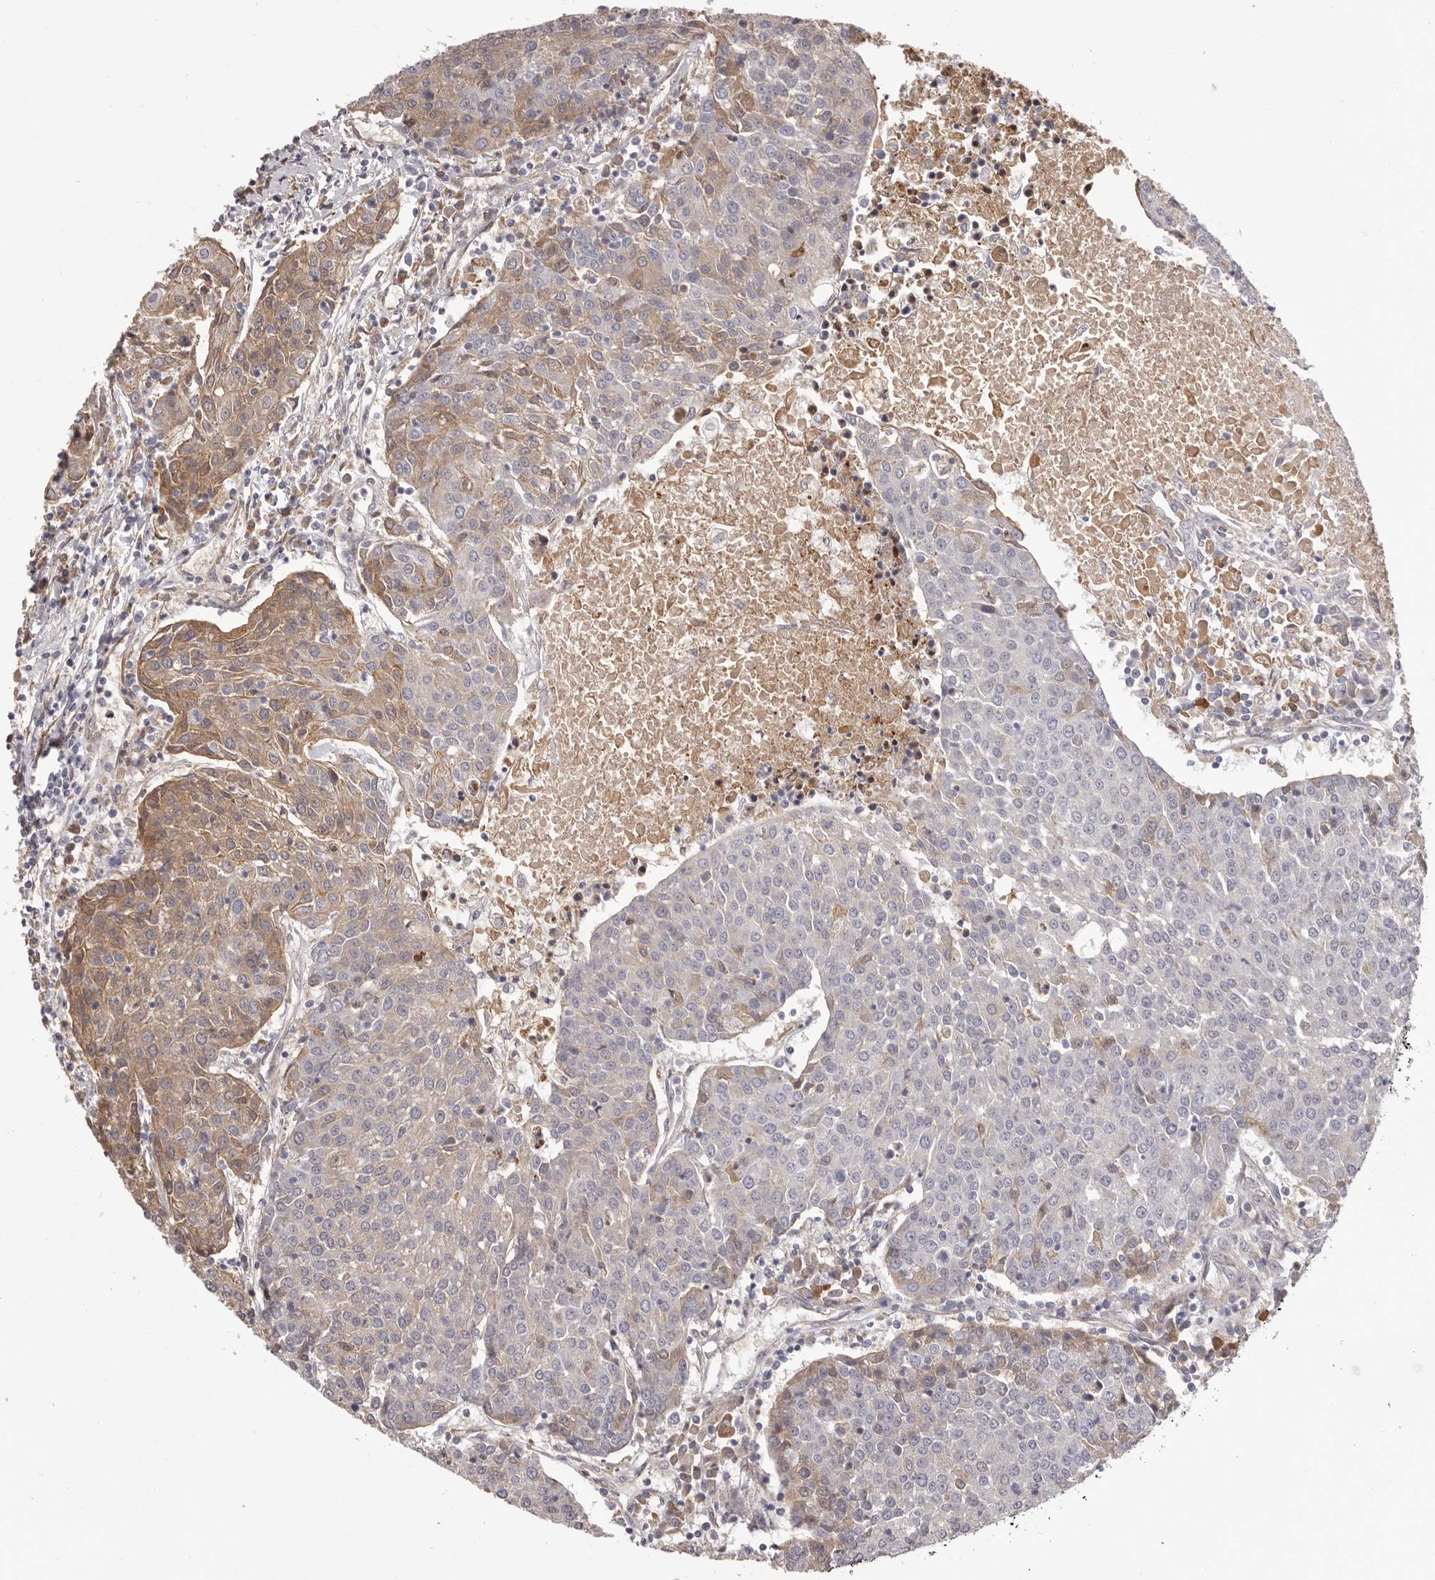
{"staining": {"intensity": "moderate", "quantity": "<25%", "location": "cytoplasmic/membranous"}, "tissue": "urothelial cancer", "cell_type": "Tumor cells", "image_type": "cancer", "snomed": [{"axis": "morphology", "description": "Urothelial carcinoma, High grade"}, {"axis": "topography", "description": "Urinary bladder"}], "caption": "Human high-grade urothelial carcinoma stained for a protein (brown) shows moderate cytoplasmic/membranous positive positivity in about <25% of tumor cells.", "gene": "OTUD3", "patient": {"sex": "female", "age": 85}}